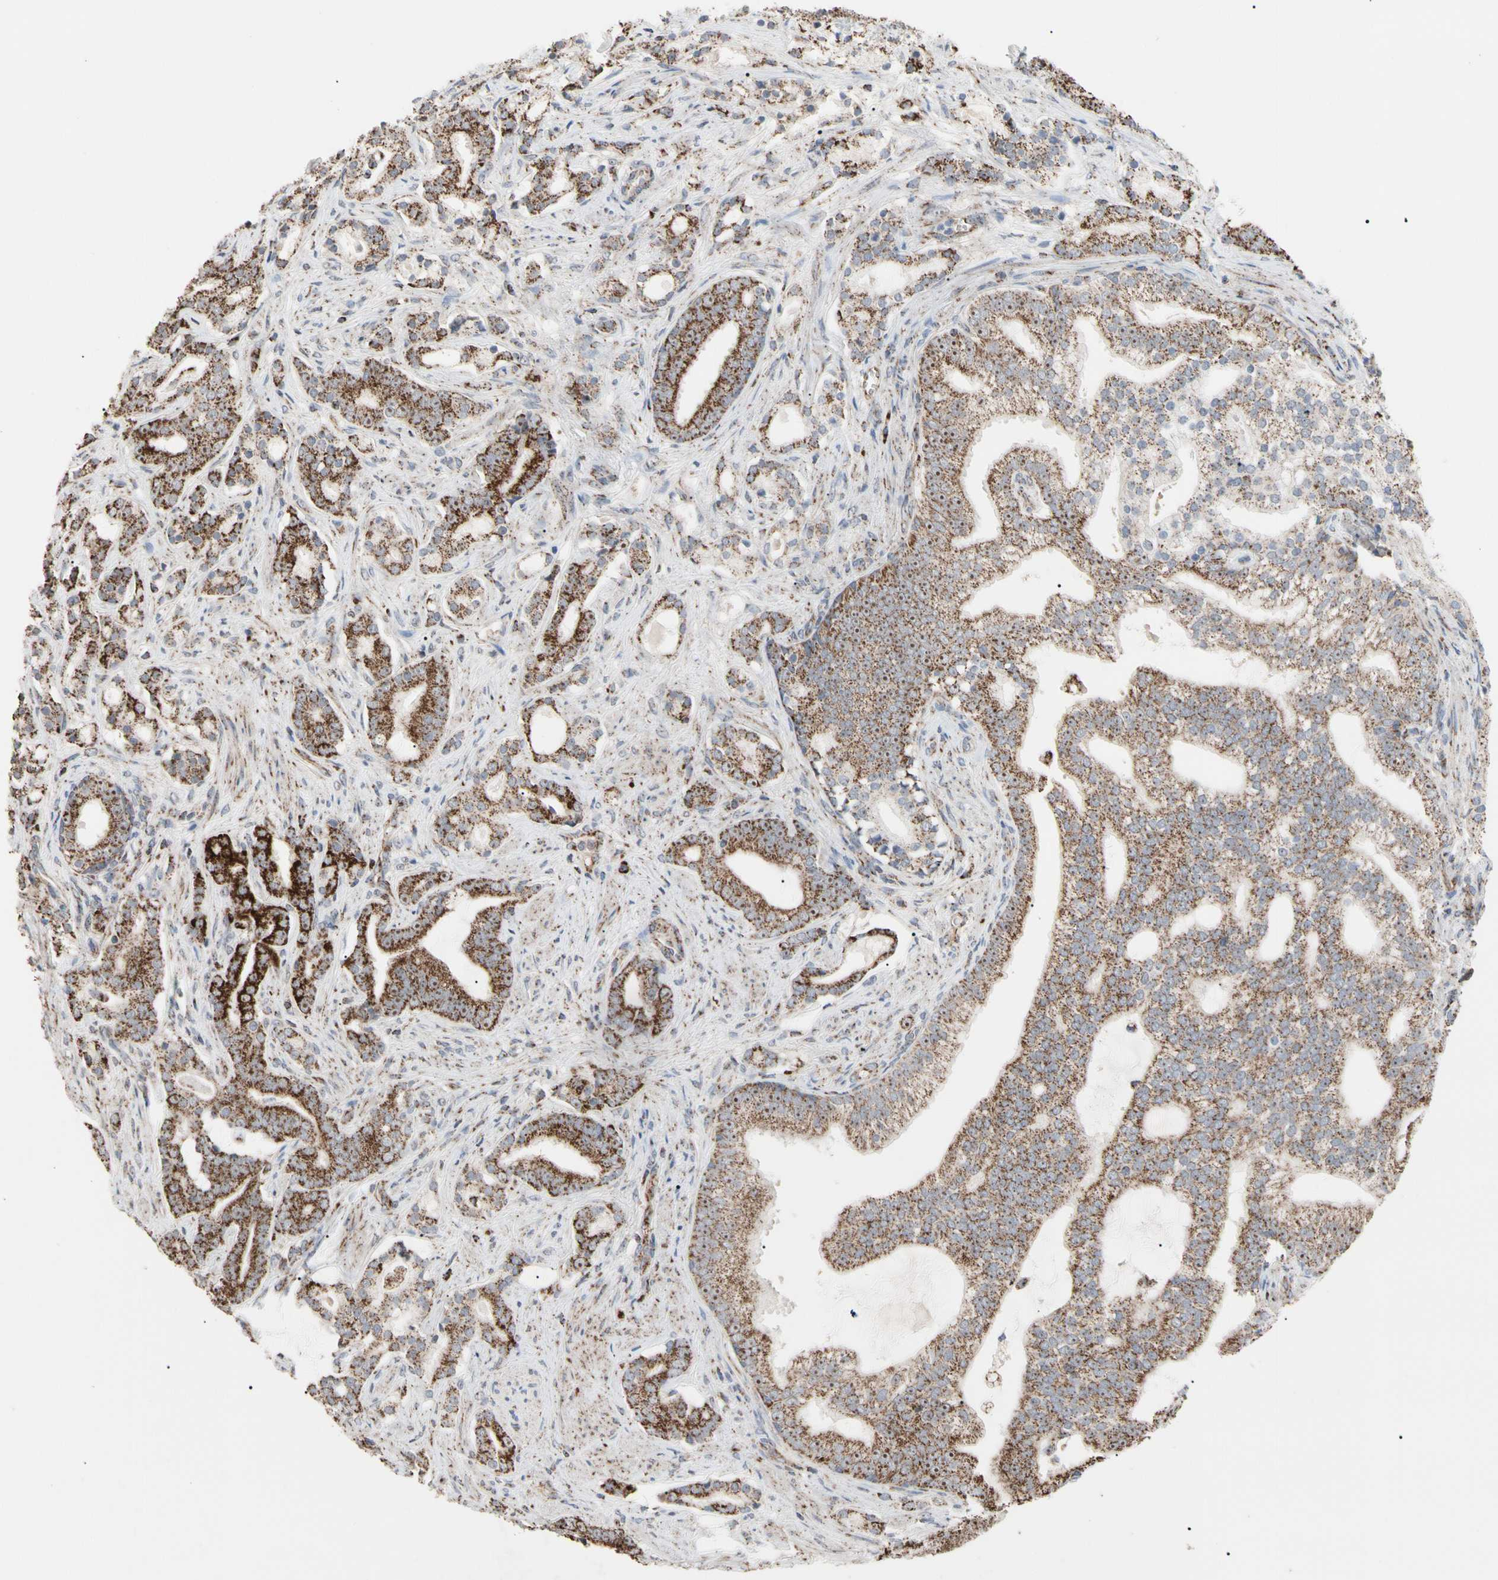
{"staining": {"intensity": "strong", "quantity": ">75%", "location": "cytoplasmic/membranous"}, "tissue": "prostate cancer", "cell_type": "Tumor cells", "image_type": "cancer", "snomed": [{"axis": "morphology", "description": "Adenocarcinoma, Low grade"}, {"axis": "topography", "description": "Prostate"}], "caption": "Immunohistochemistry (IHC) staining of prostate low-grade adenocarcinoma, which exhibits high levels of strong cytoplasmic/membranous positivity in about >75% of tumor cells indicating strong cytoplasmic/membranous protein staining. The staining was performed using DAB (3,3'-diaminobenzidine) (brown) for protein detection and nuclei were counterstained in hematoxylin (blue).", "gene": "FAM110B", "patient": {"sex": "male", "age": 58}}